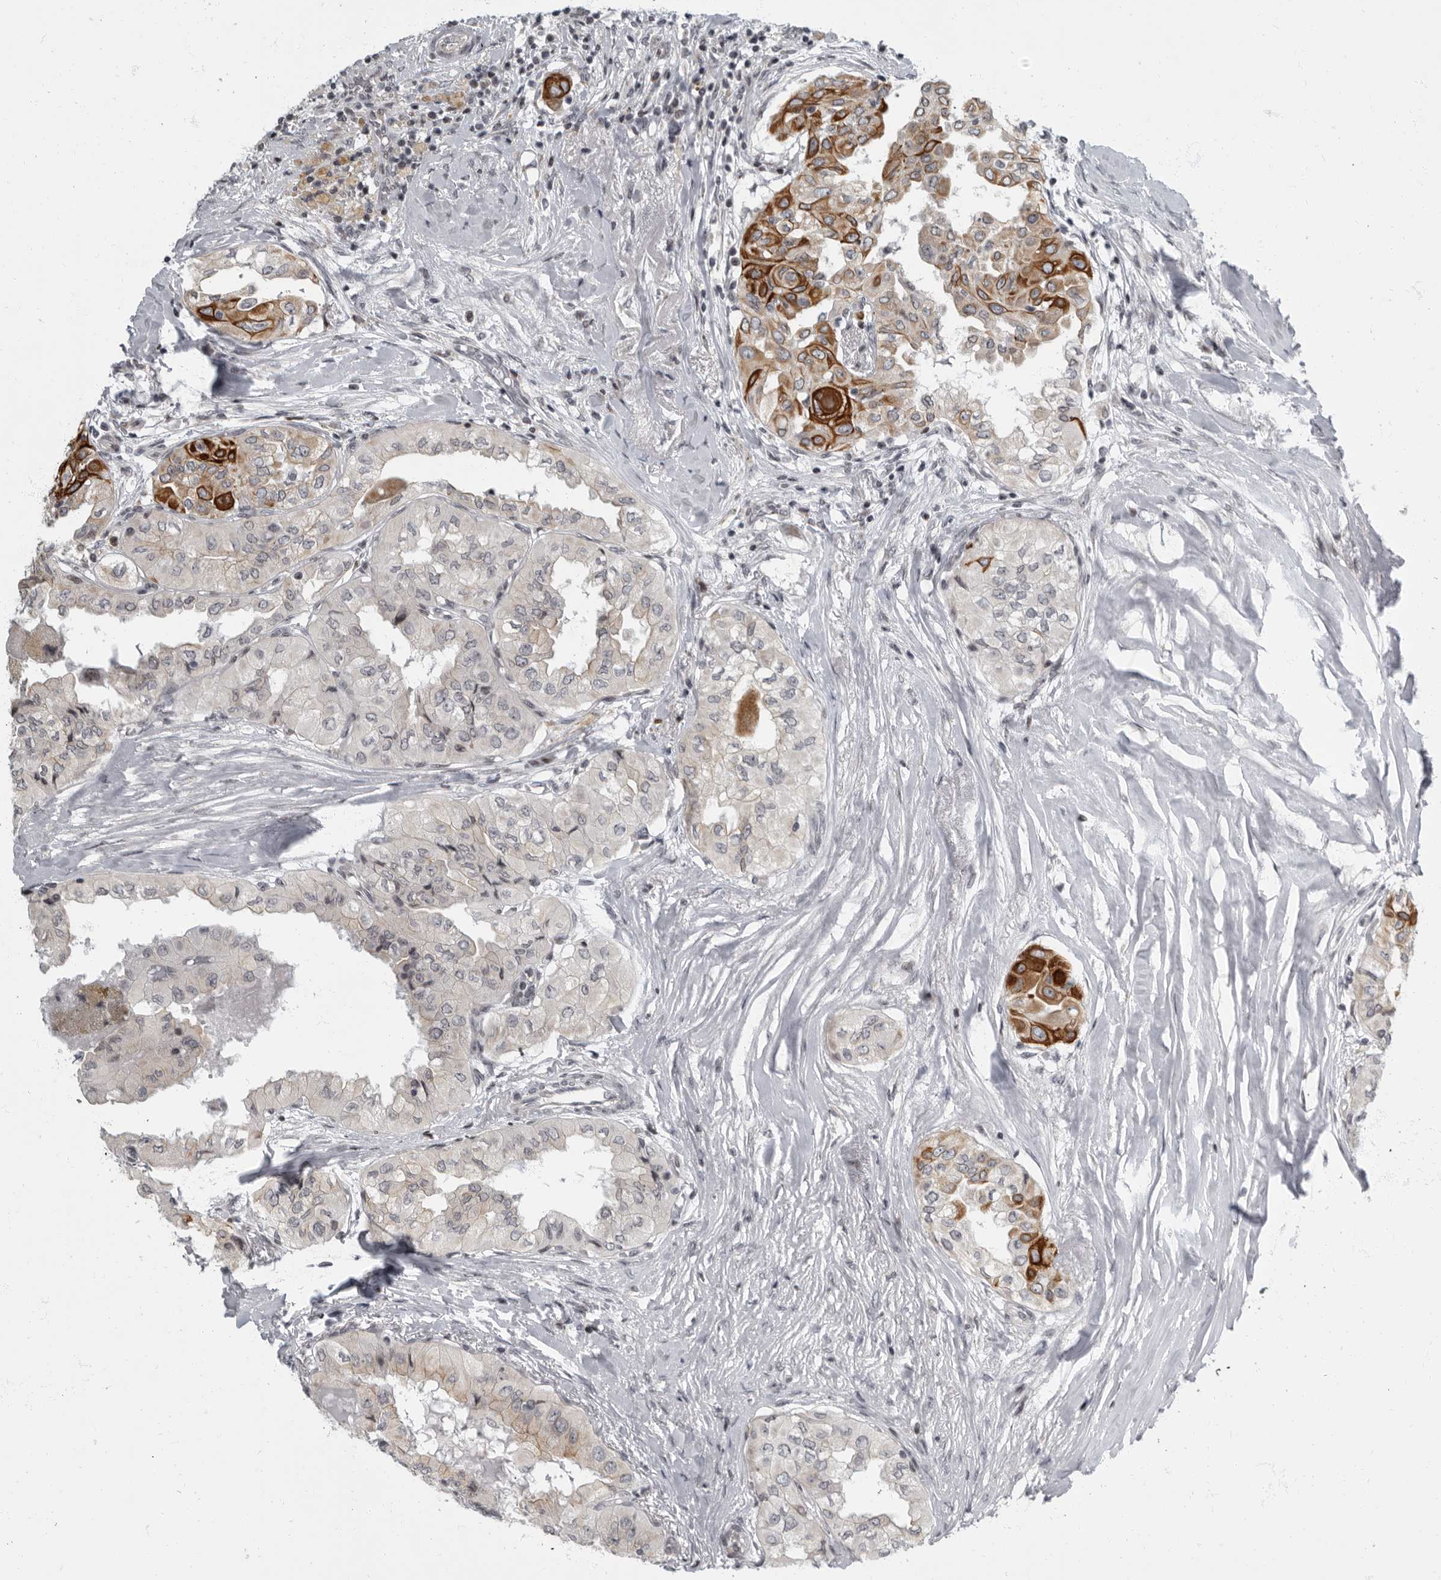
{"staining": {"intensity": "strong", "quantity": "<25%", "location": "cytoplasmic/membranous"}, "tissue": "thyroid cancer", "cell_type": "Tumor cells", "image_type": "cancer", "snomed": [{"axis": "morphology", "description": "Papillary adenocarcinoma, NOS"}, {"axis": "topography", "description": "Thyroid gland"}], "caption": "The immunohistochemical stain highlights strong cytoplasmic/membranous expression in tumor cells of thyroid cancer (papillary adenocarcinoma) tissue. (DAB IHC with brightfield microscopy, high magnification).", "gene": "EVI5", "patient": {"sex": "female", "age": 59}}